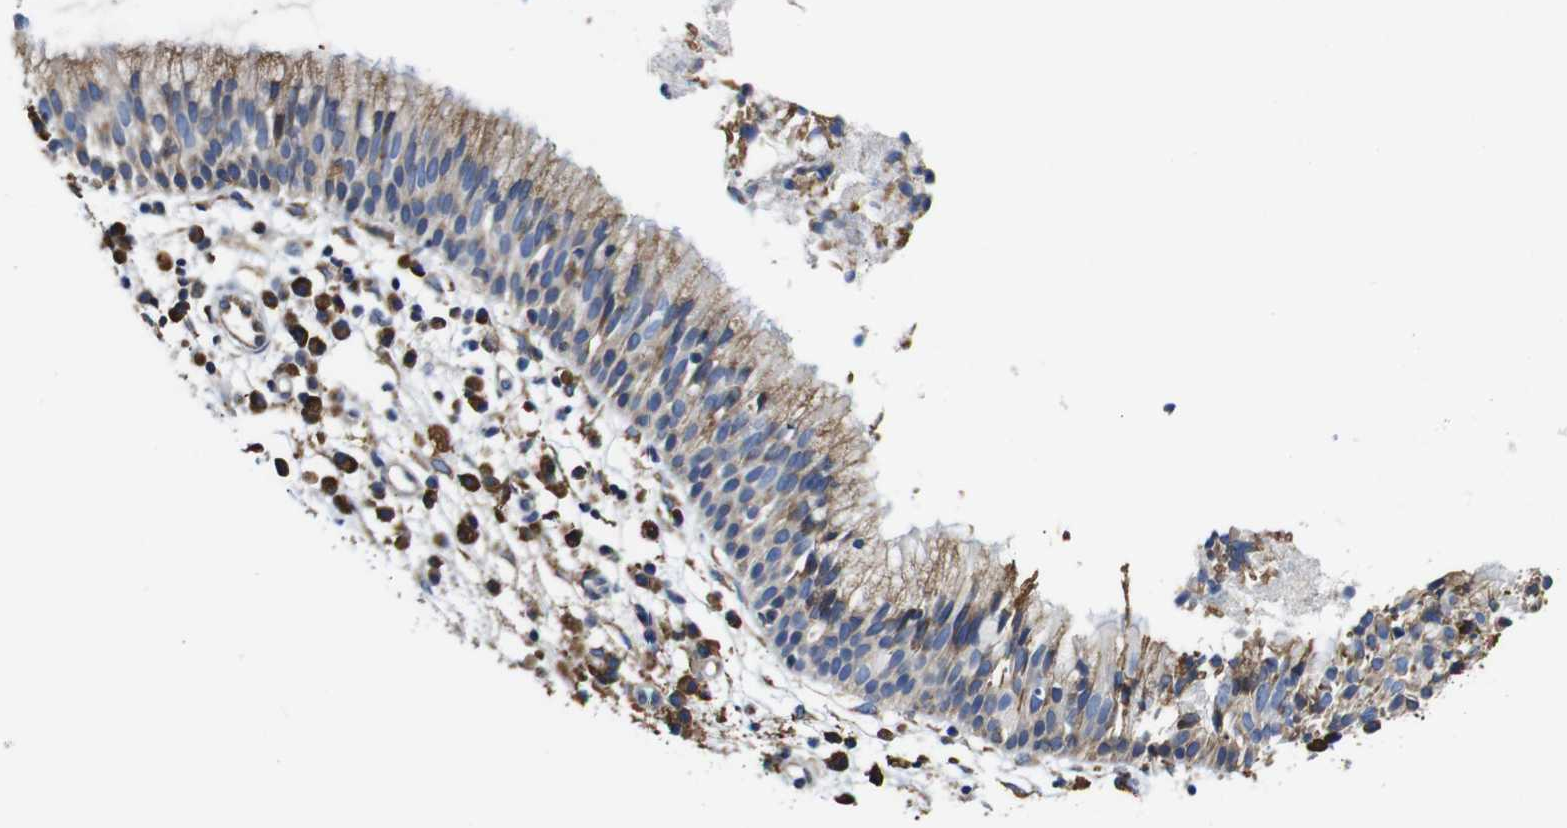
{"staining": {"intensity": "moderate", "quantity": ">75%", "location": "cytoplasmic/membranous"}, "tissue": "nasopharynx", "cell_type": "Respiratory epithelial cells", "image_type": "normal", "snomed": [{"axis": "morphology", "description": "Normal tissue, NOS"}, {"axis": "topography", "description": "Nasopharynx"}], "caption": "Immunohistochemistry micrograph of unremarkable human nasopharynx stained for a protein (brown), which reveals medium levels of moderate cytoplasmic/membranous expression in approximately >75% of respiratory epithelial cells.", "gene": "PPIB", "patient": {"sex": "male", "age": 21}}